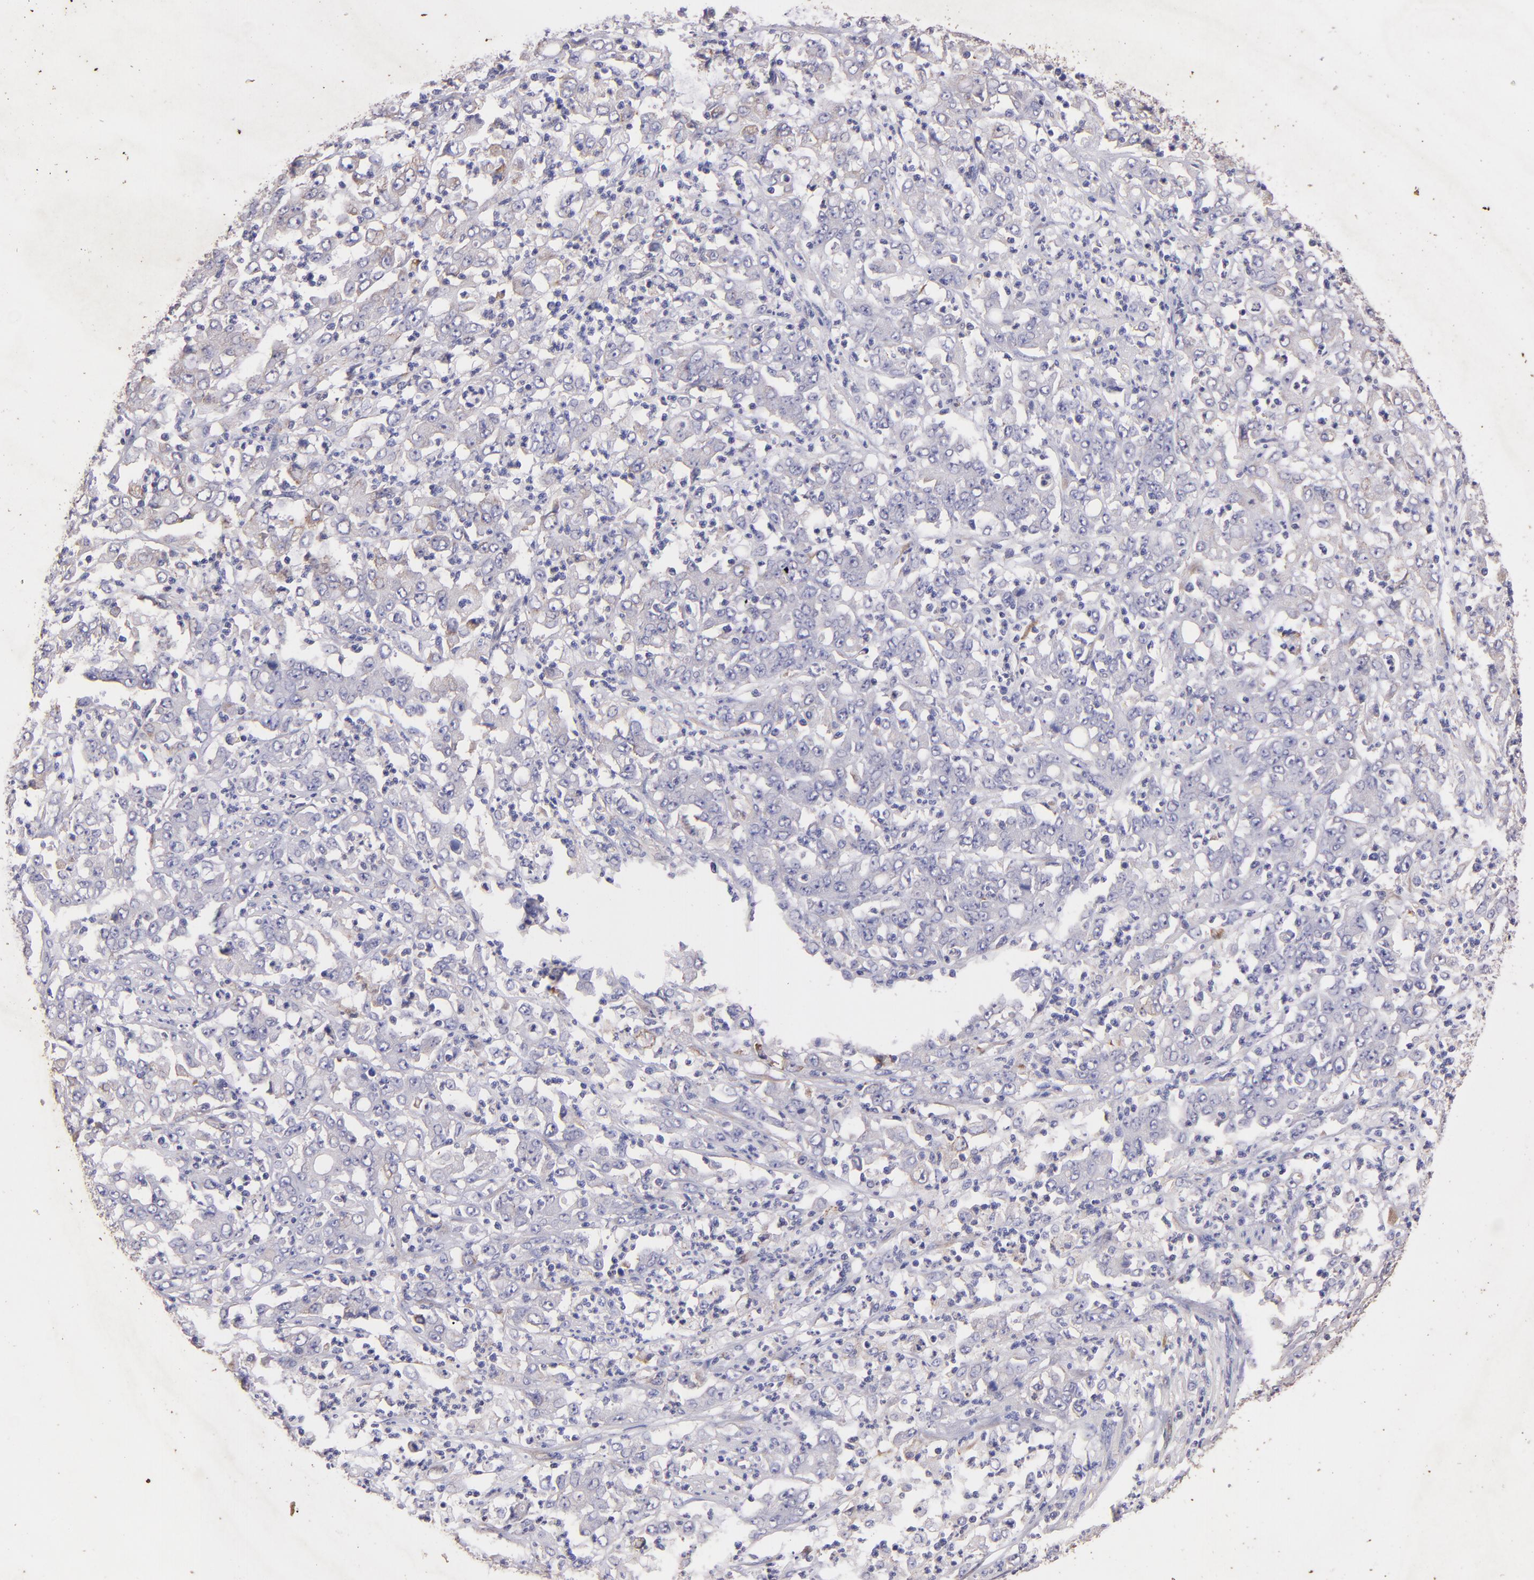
{"staining": {"intensity": "weak", "quantity": "<25%", "location": "cytoplasmic/membranous"}, "tissue": "stomach cancer", "cell_type": "Tumor cells", "image_type": "cancer", "snomed": [{"axis": "morphology", "description": "Adenocarcinoma, NOS"}, {"axis": "topography", "description": "Stomach, lower"}], "caption": "Immunohistochemistry (IHC) of human adenocarcinoma (stomach) exhibits no staining in tumor cells.", "gene": "RET", "patient": {"sex": "female", "age": 71}}